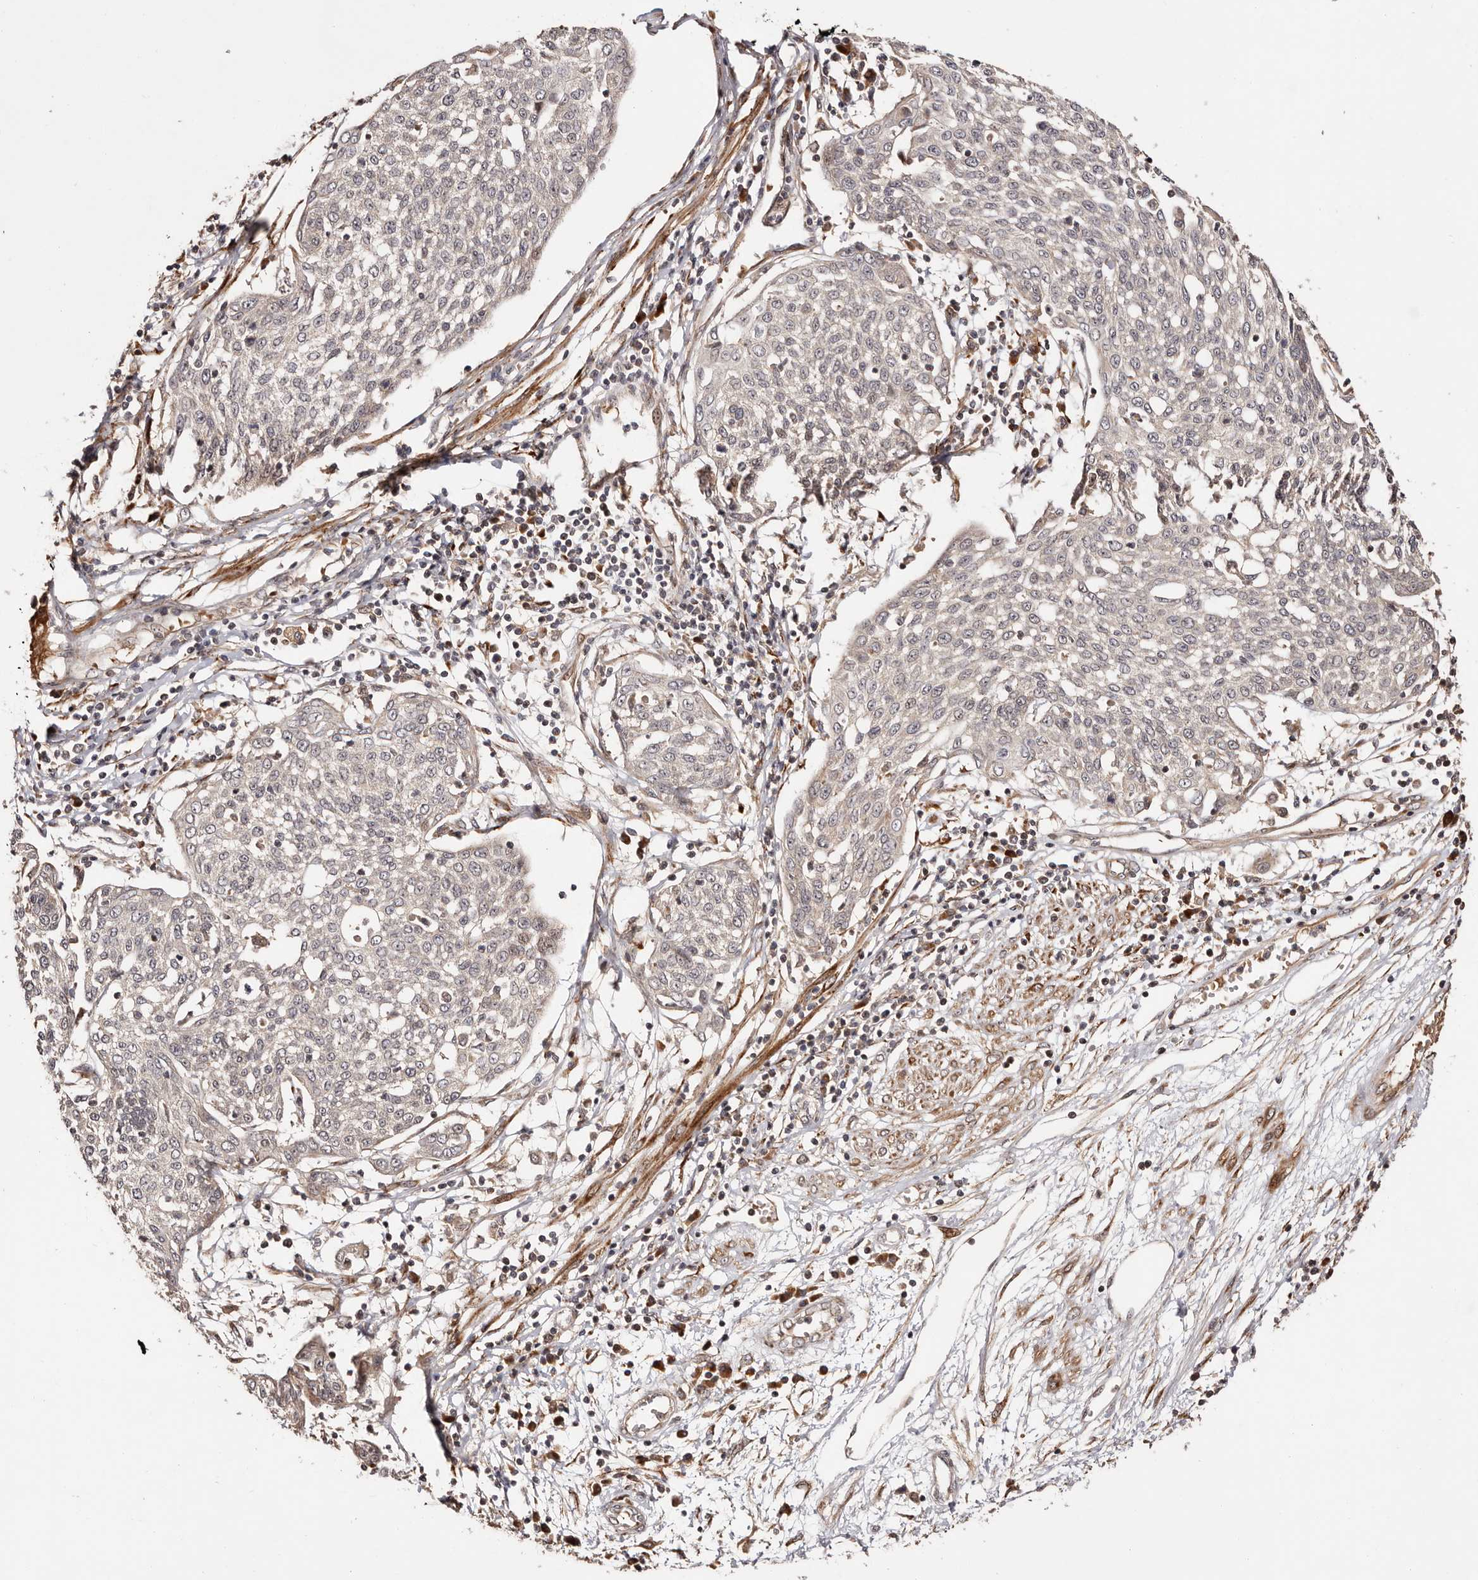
{"staining": {"intensity": "negative", "quantity": "none", "location": "none"}, "tissue": "cervical cancer", "cell_type": "Tumor cells", "image_type": "cancer", "snomed": [{"axis": "morphology", "description": "Squamous cell carcinoma, NOS"}, {"axis": "topography", "description": "Cervix"}], "caption": "A high-resolution histopathology image shows immunohistochemistry (IHC) staining of cervical cancer, which reveals no significant staining in tumor cells.", "gene": "PTPN22", "patient": {"sex": "female", "age": 34}}